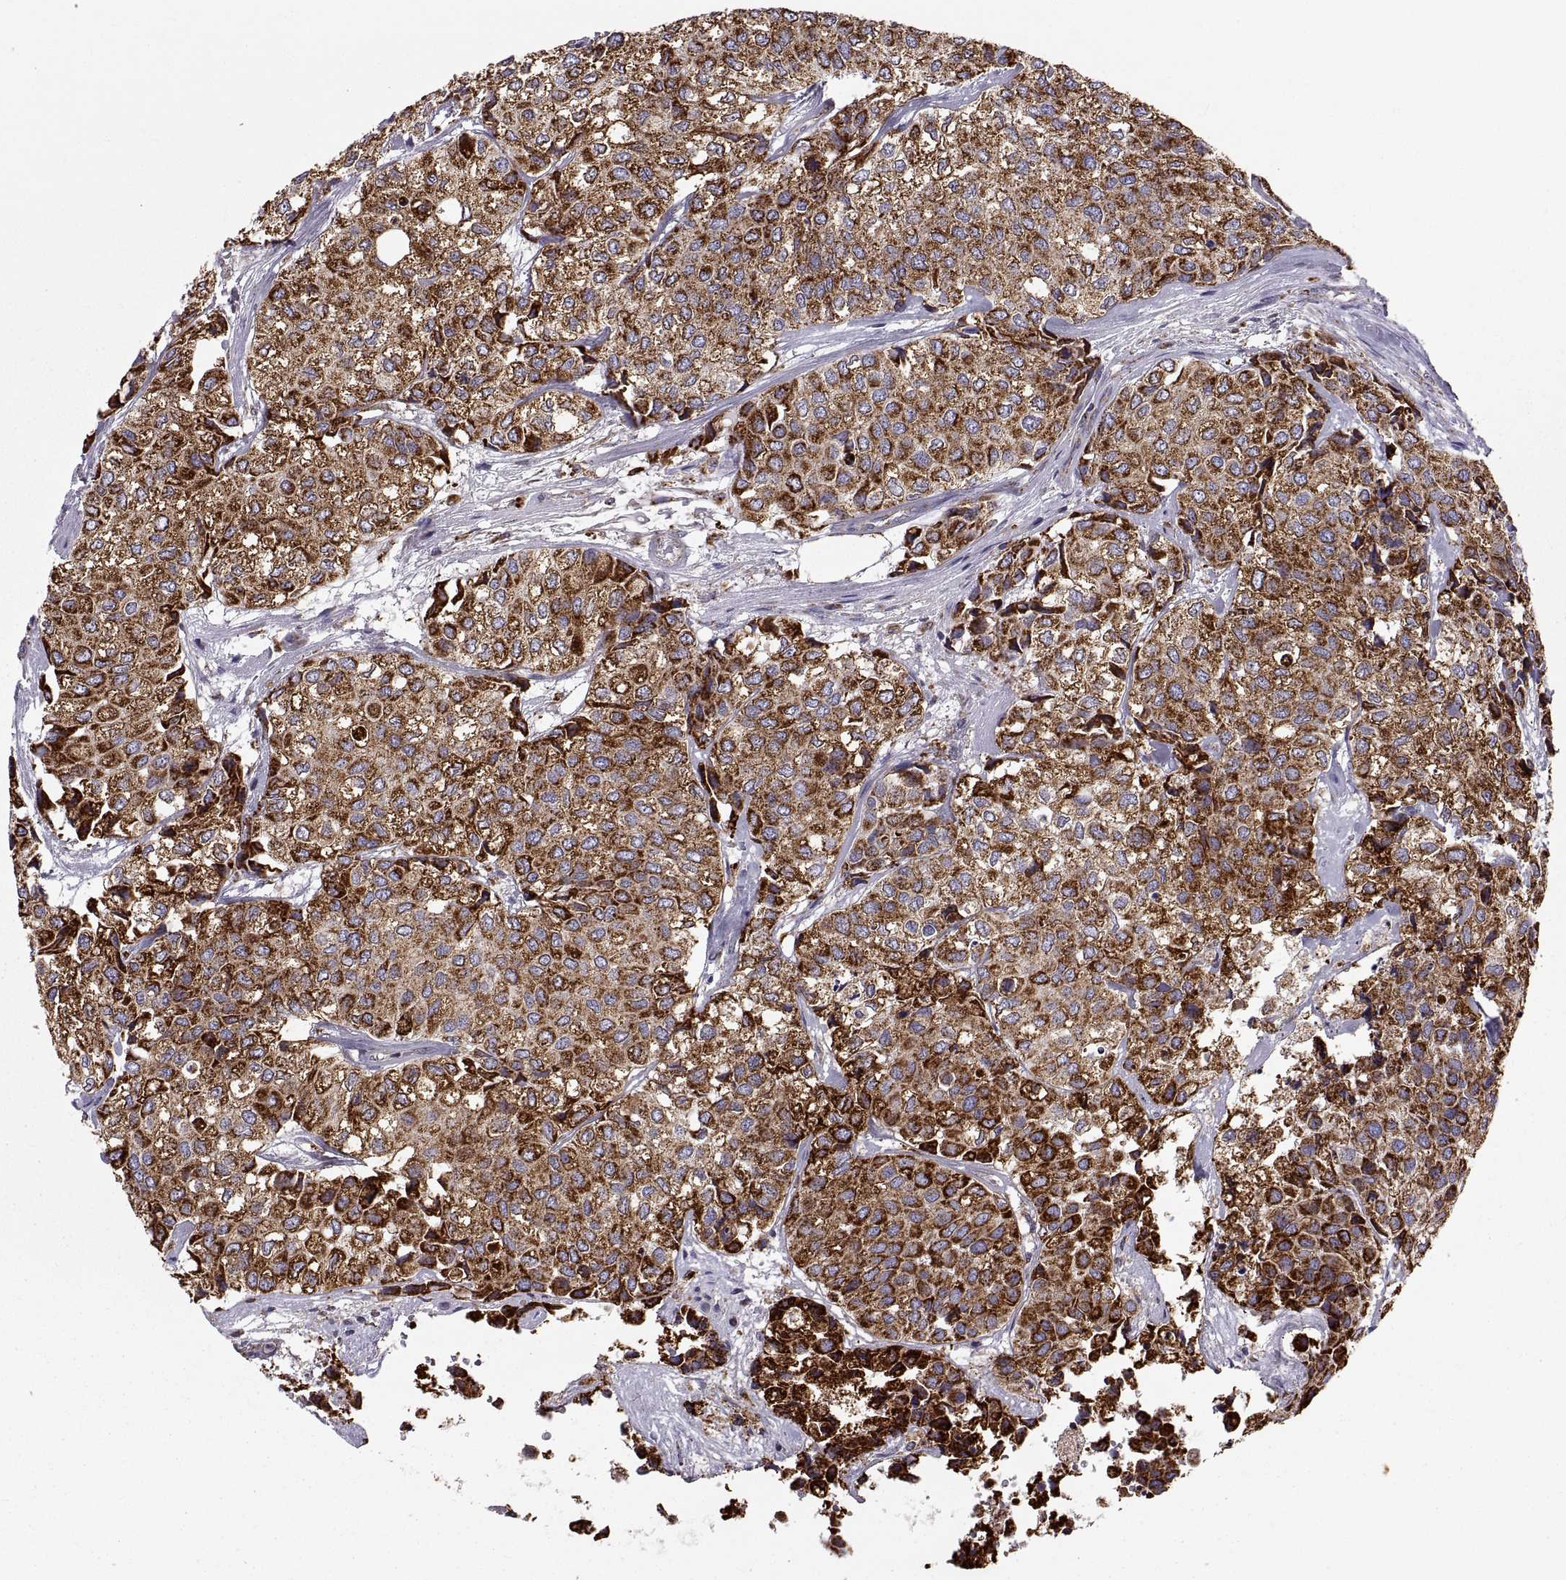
{"staining": {"intensity": "strong", "quantity": ">75%", "location": "cytoplasmic/membranous"}, "tissue": "urothelial cancer", "cell_type": "Tumor cells", "image_type": "cancer", "snomed": [{"axis": "morphology", "description": "Urothelial carcinoma, High grade"}, {"axis": "topography", "description": "Urinary bladder"}], "caption": "DAB (3,3'-diaminobenzidine) immunohistochemical staining of urothelial carcinoma (high-grade) shows strong cytoplasmic/membranous protein staining in approximately >75% of tumor cells. The protein is stained brown, and the nuclei are stained in blue (DAB IHC with brightfield microscopy, high magnification).", "gene": "ARSD", "patient": {"sex": "male", "age": 73}}